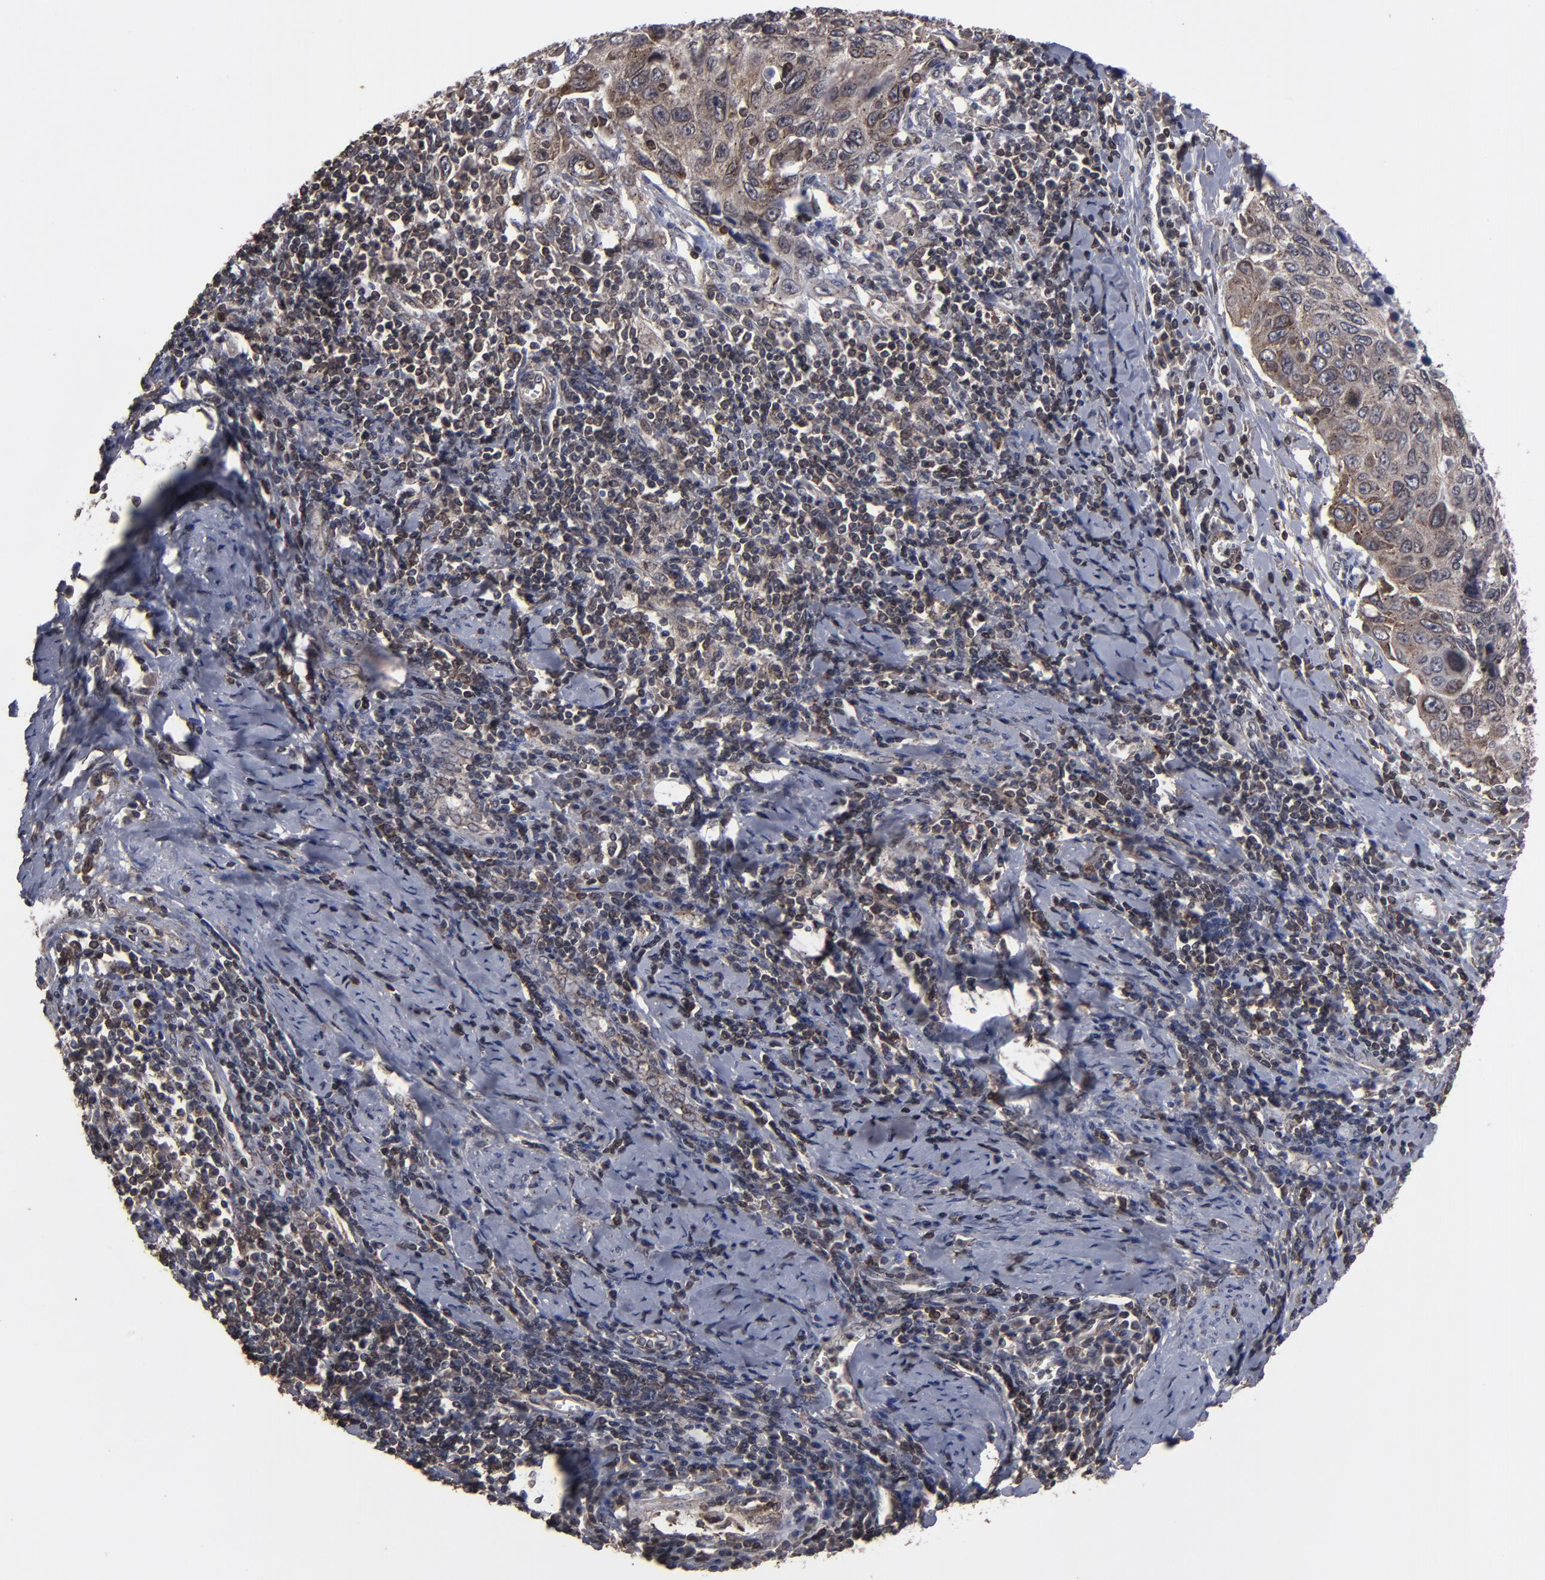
{"staining": {"intensity": "moderate", "quantity": ">75%", "location": "cytoplasmic/membranous,nuclear"}, "tissue": "cervical cancer", "cell_type": "Tumor cells", "image_type": "cancer", "snomed": [{"axis": "morphology", "description": "Squamous cell carcinoma, NOS"}, {"axis": "topography", "description": "Cervix"}], "caption": "Protein expression by IHC reveals moderate cytoplasmic/membranous and nuclear staining in about >75% of tumor cells in cervical cancer. The protein of interest is stained brown, and the nuclei are stained in blue (DAB (3,3'-diaminobenzidine) IHC with brightfield microscopy, high magnification).", "gene": "KIAA2026", "patient": {"sex": "female", "age": 53}}